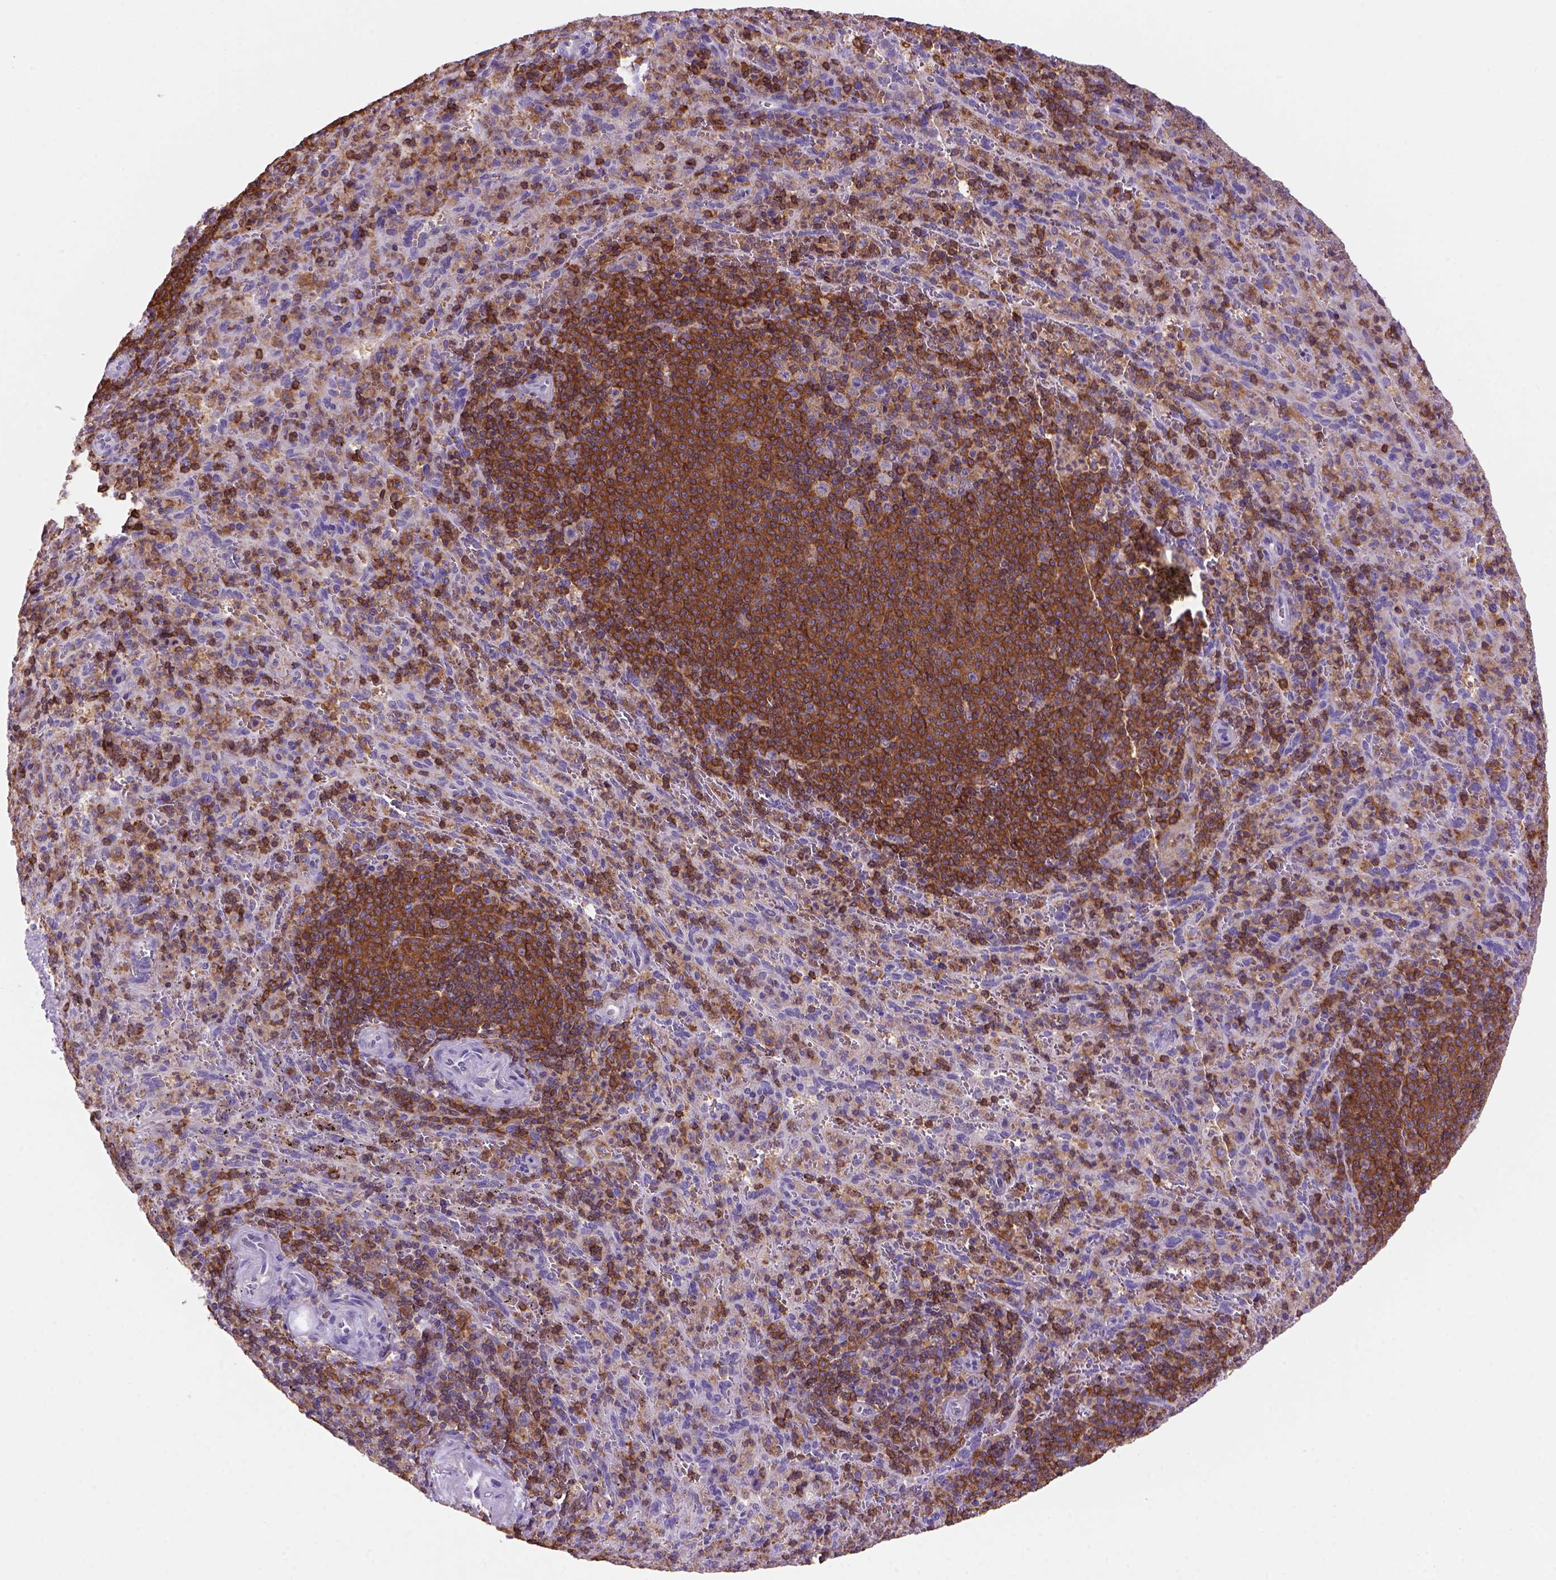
{"staining": {"intensity": "strong", "quantity": "25%-75%", "location": "cytoplasmic/membranous"}, "tissue": "spleen", "cell_type": "Cells in red pulp", "image_type": "normal", "snomed": [{"axis": "morphology", "description": "Normal tissue, NOS"}, {"axis": "topography", "description": "Spleen"}], "caption": "Approximately 25%-75% of cells in red pulp in benign human spleen reveal strong cytoplasmic/membranous protein positivity as visualized by brown immunohistochemical staining.", "gene": "INPP5D", "patient": {"sex": "male", "age": 57}}